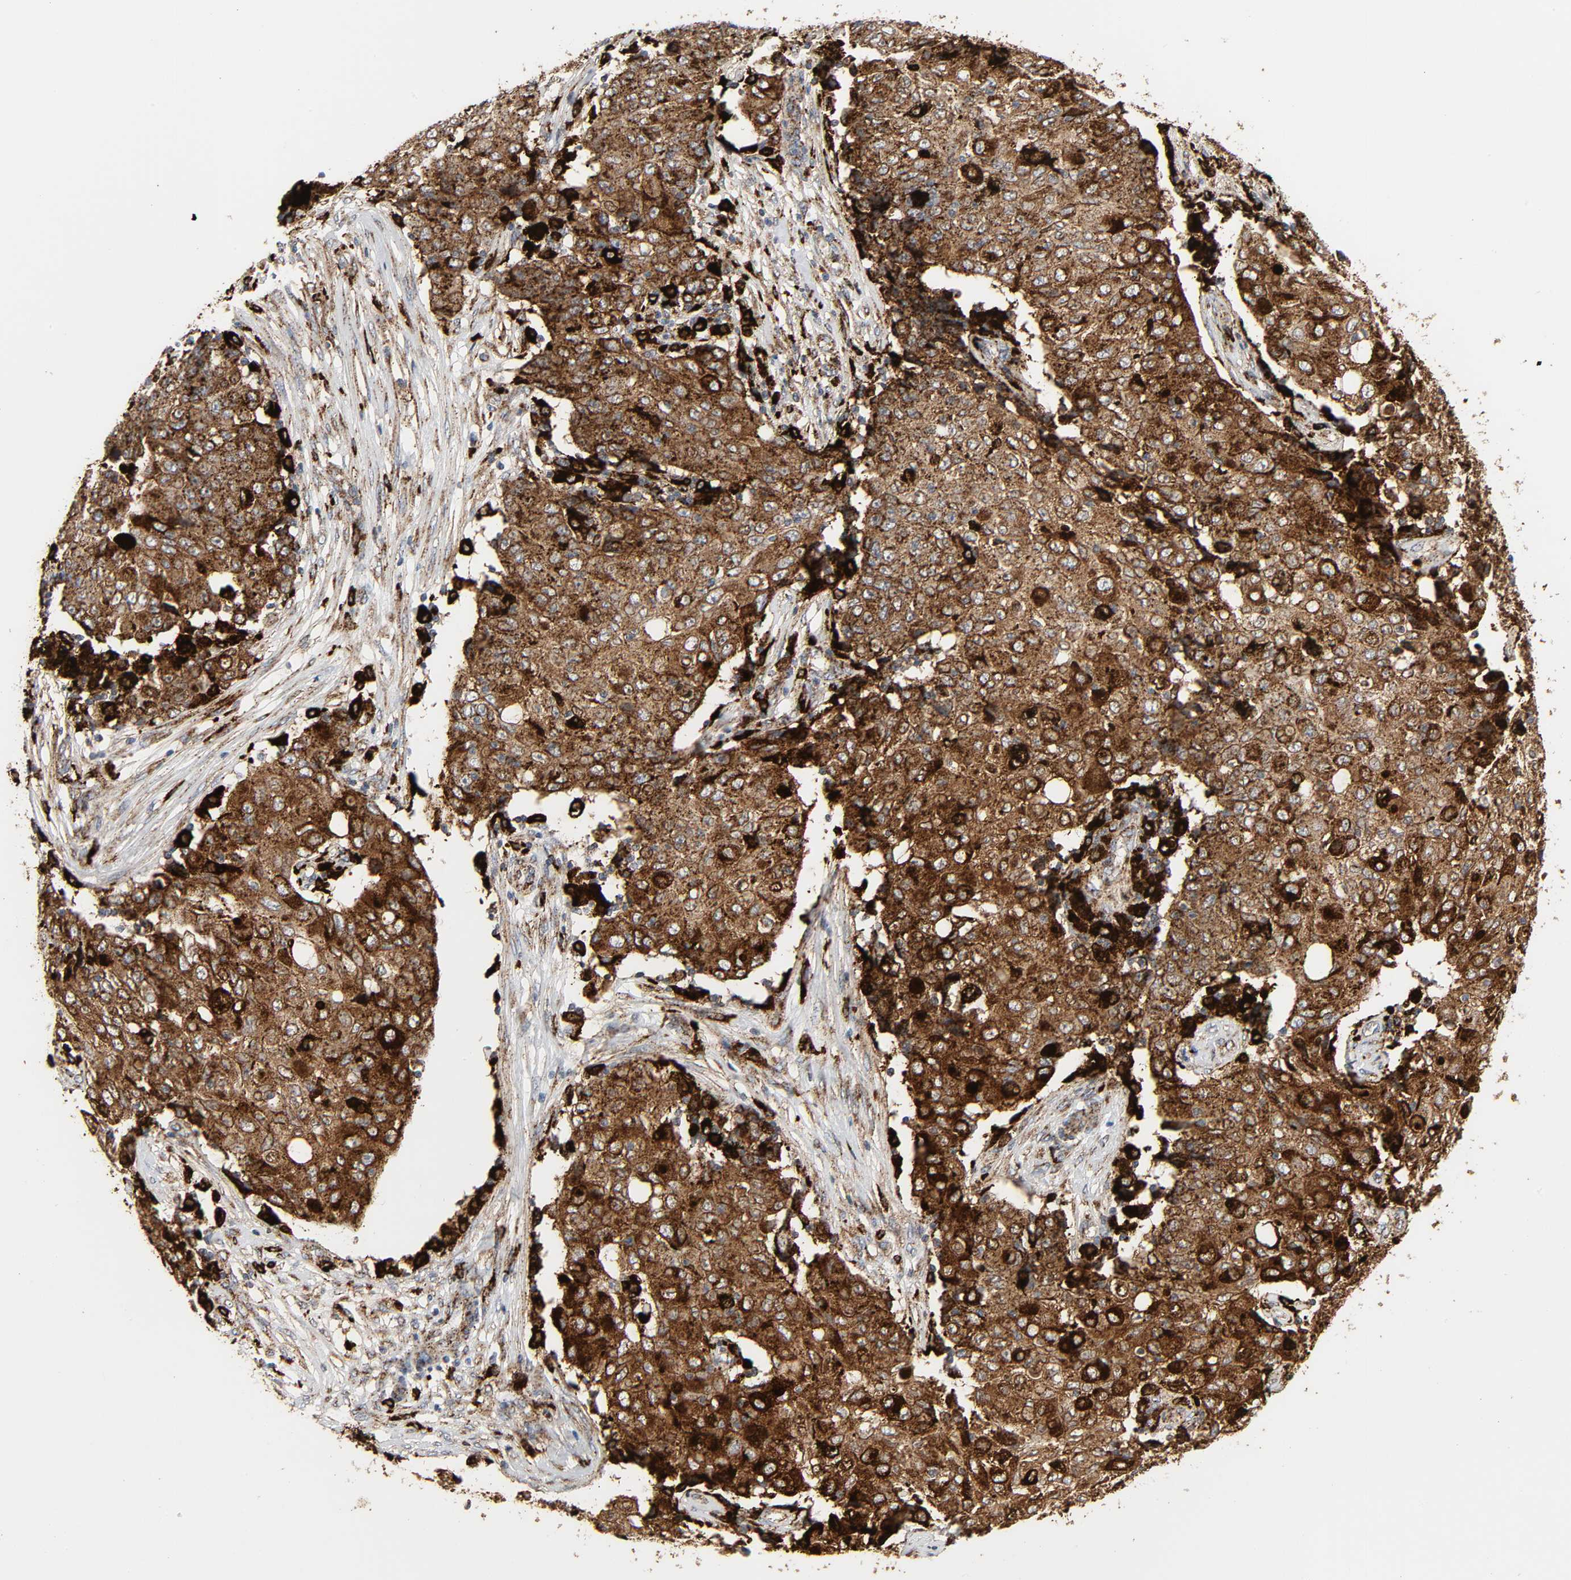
{"staining": {"intensity": "strong", "quantity": ">75%", "location": "cytoplasmic/membranous"}, "tissue": "ovarian cancer", "cell_type": "Tumor cells", "image_type": "cancer", "snomed": [{"axis": "morphology", "description": "Carcinoma, endometroid"}, {"axis": "topography", "description": "Ovary"}], "caption": "High-magnification brightfield microscopy of ovarian endometroid carcinoma stained with DAB (brown) and counterstained with hematoxylin (blue). tumor cells exhibit strong cytoplasmic/membranous staining is seen in about>75% of cells.", "gene": "PSAP", "patient": {"sex": "female", "age": 42}}